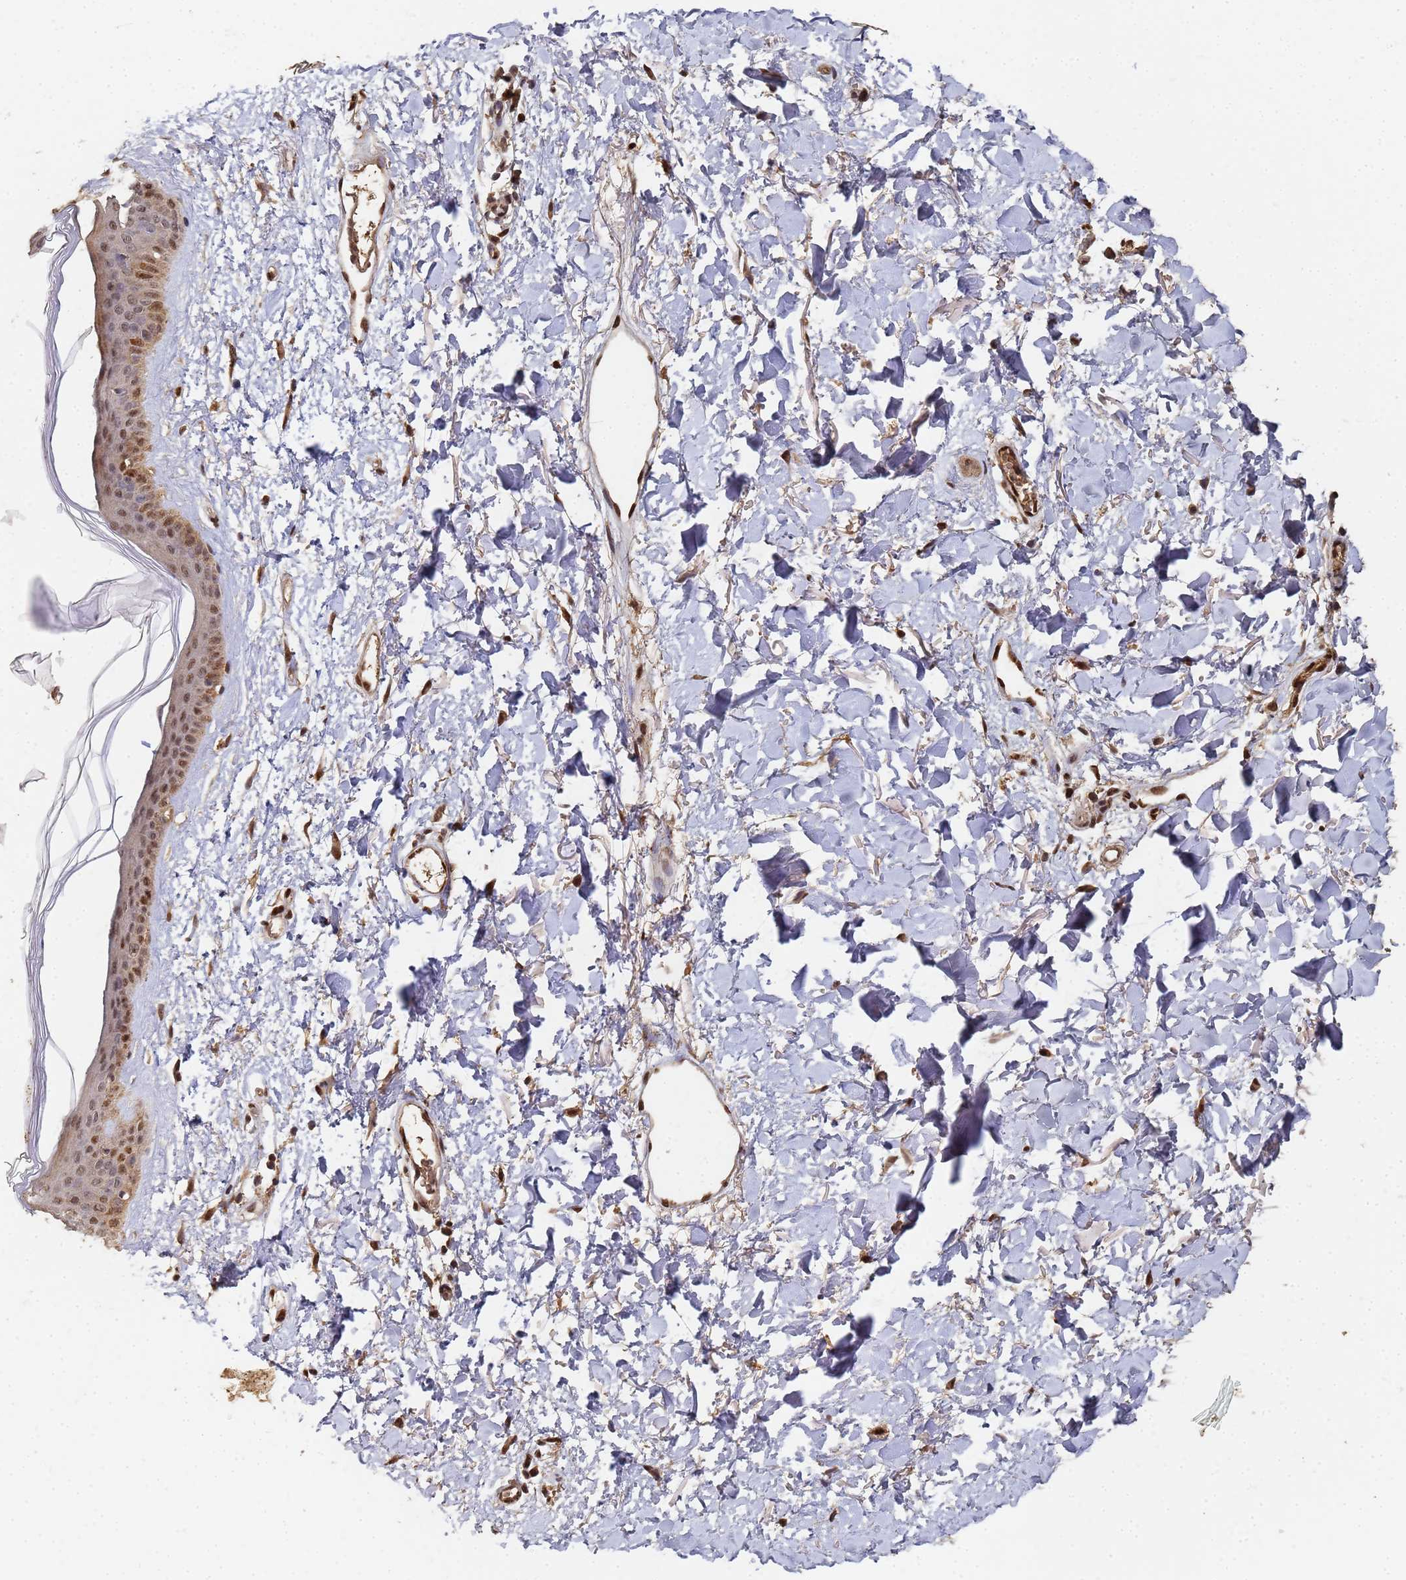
{"staining": {"intensity": "moderate", "quantity": ">75%", "location": "cytoplasmic/membranous,nuclear"}, "tissue": "skin", "cell_type": "Fibroblasts", "image_type": "normal", "snomed": [{"axis": "morphology", "description": "Normal tissue, NOS"}, {"axis": "topography", "description": "Skin"}], "caption": "Immunohistochemistry (DAB) staining of normal skin demonstrates moderate cytoplasmic/membranous,nuclear protein staining in approximately >75% of fibroblasts. (DAB IHC, brown staining for protein, blue staining for nuclei).", "gene": "SECISBP2", "patient": {"sex": "female", "age": 58}}